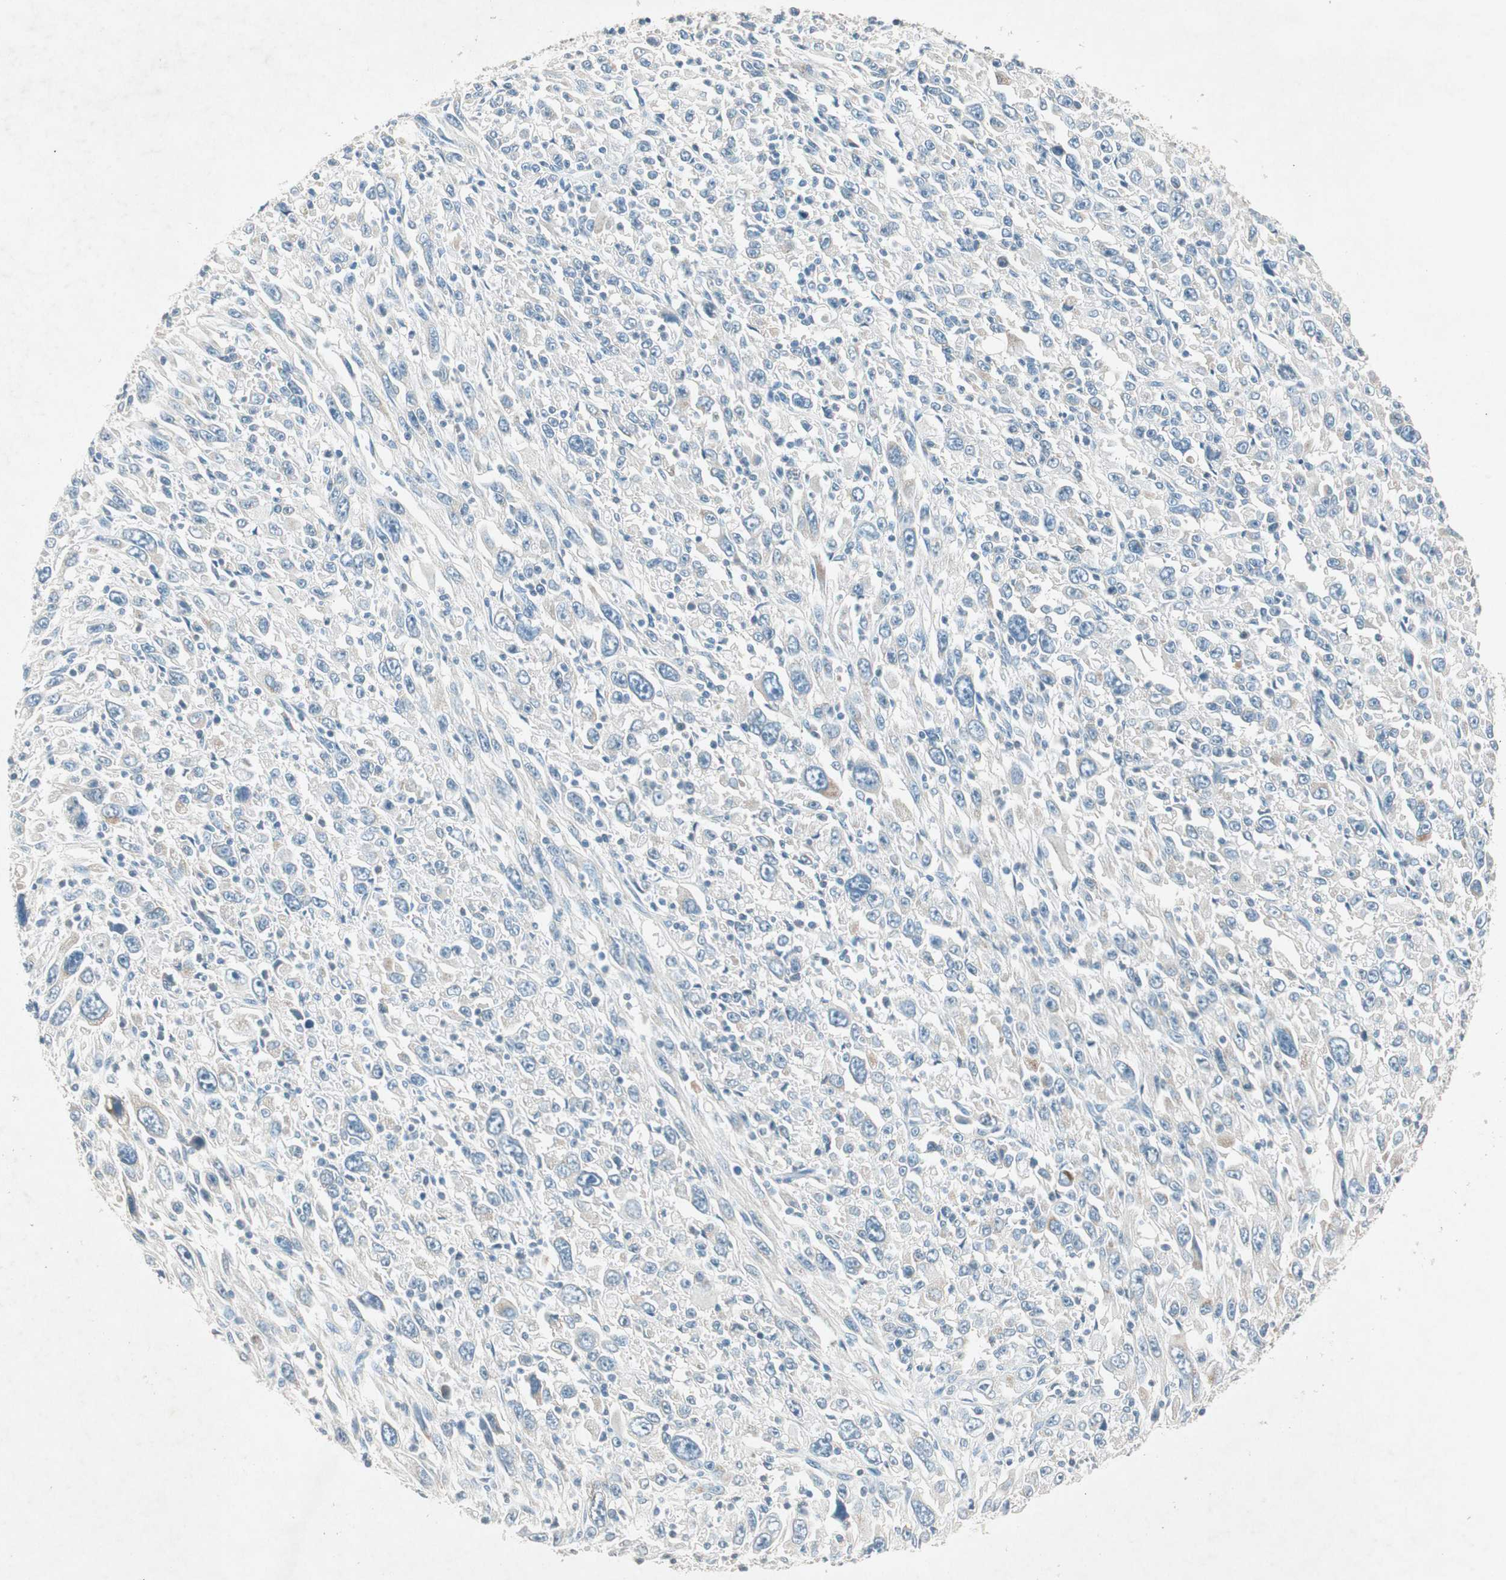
{"staining": {"intensity": "negative", "quantity": "none", "location": "none"}, "tissue": "melanoma", "cell_type": "Tumor cells", "image_type": "cancer", "snomed": [{"axis": "morphology", "description": "Malignant melanoma, Metastatic site"}, {"axis": "topography", "description": "Skin"}], "caption": "This is an immunohistochemistry (IHC) photomicrograph of human malignant melanoma (metastatic site). There is no positivity in tumor cells.", "gene": "NKAIN1", "patient": {"sex": "female", "age": 56}}